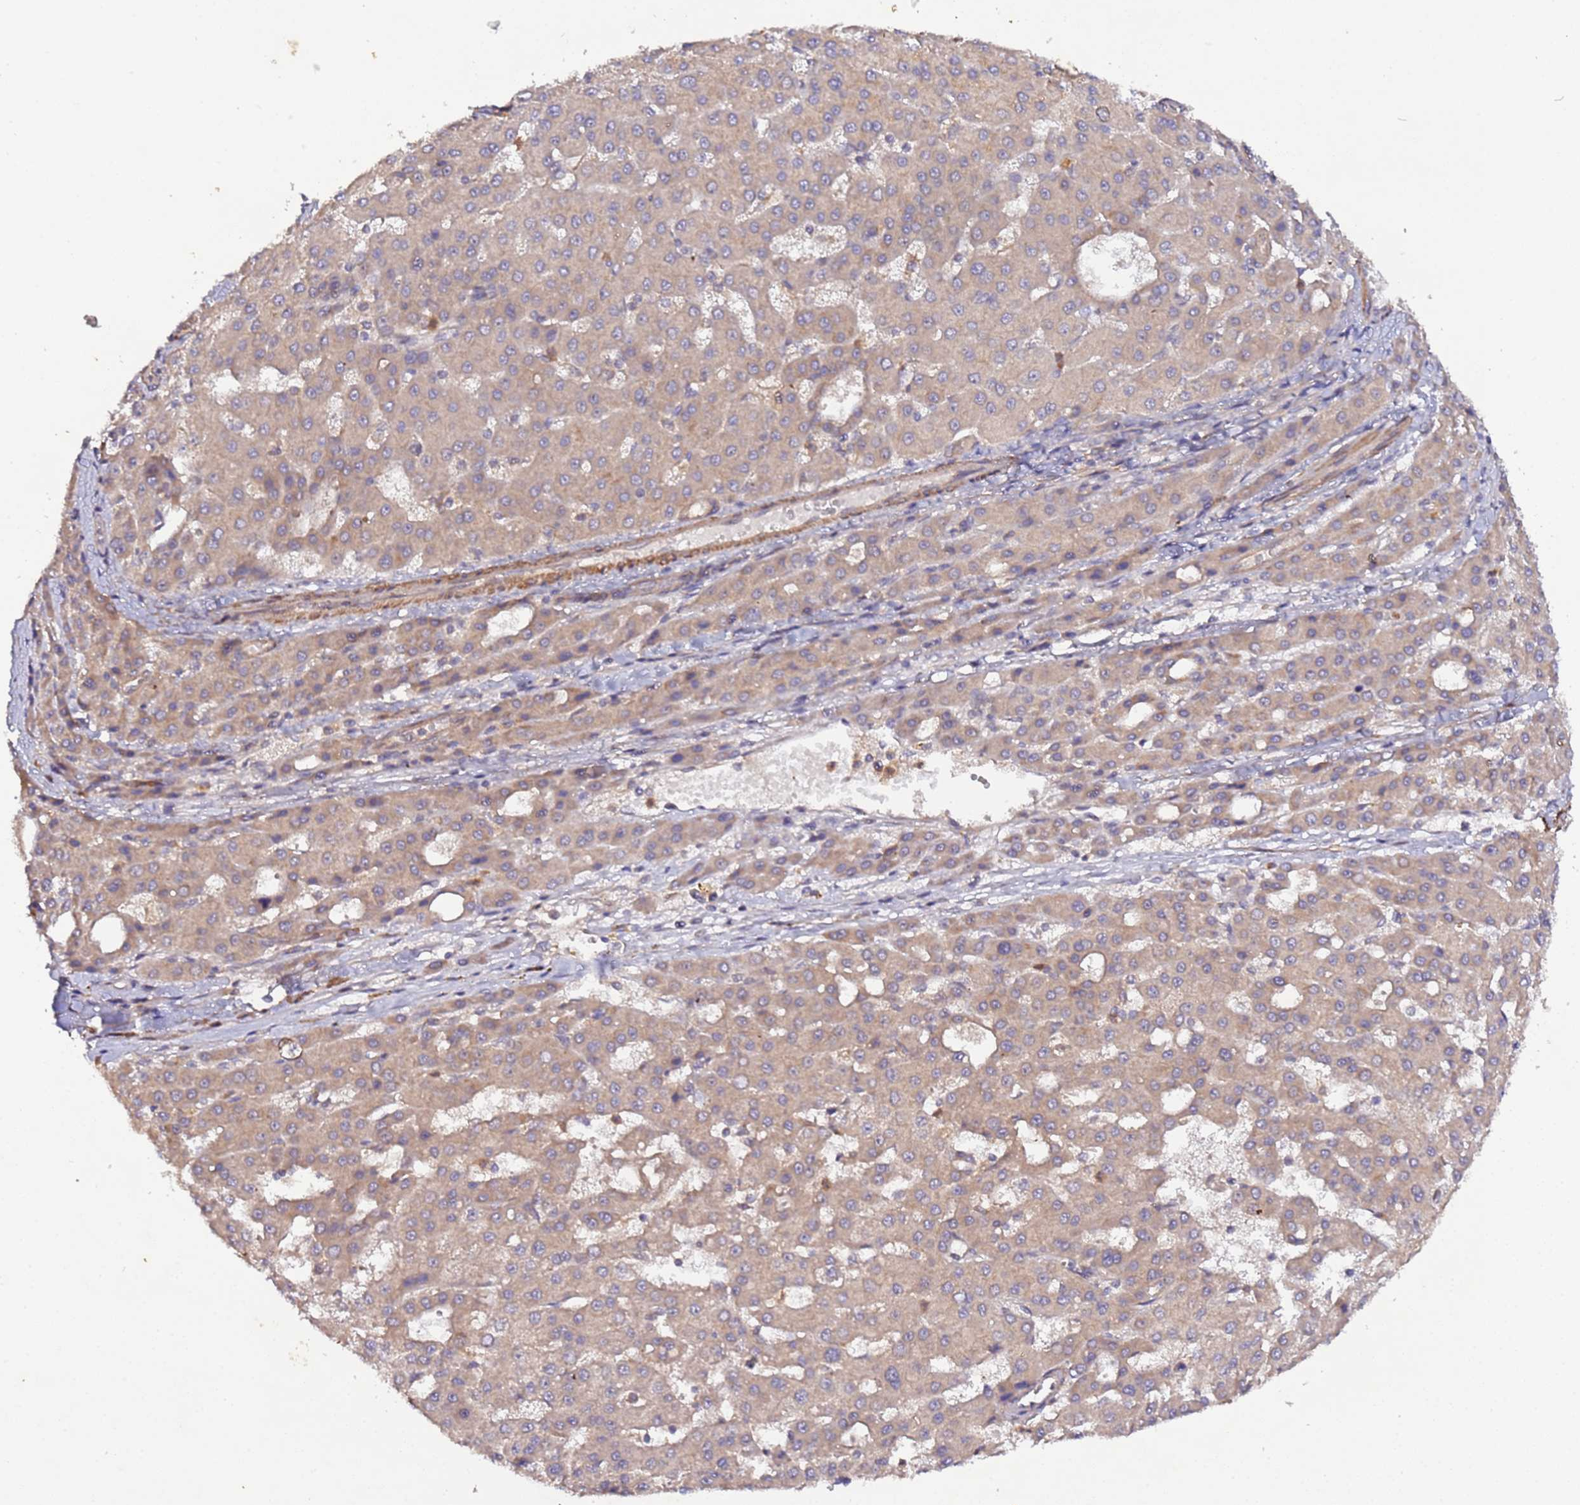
{"staining": {"intensity": "weak", "quantity": ">75%", "location": "cytoplasmic/membranous"}, "tissue": "liver cancer", "cell_type": "Tumor cells", "image_type": "cancer", "snomed": [{"axis": "morphology", "description": "Carcinoma, Hepatocellular, NOS"}, {"axis": "topography", "description": "Liver"}], "caption": "Liver hepatocellular carcinoma stained with DAB (3,3'-diaminobenzidine) immunohistochemistry (IHC) exhibits low levels of weak cytoplasmic/membranous expression in about >75% of tumor cells.", "gene": "TRIM26", "patient": {"sex": "male", "age": 47}}